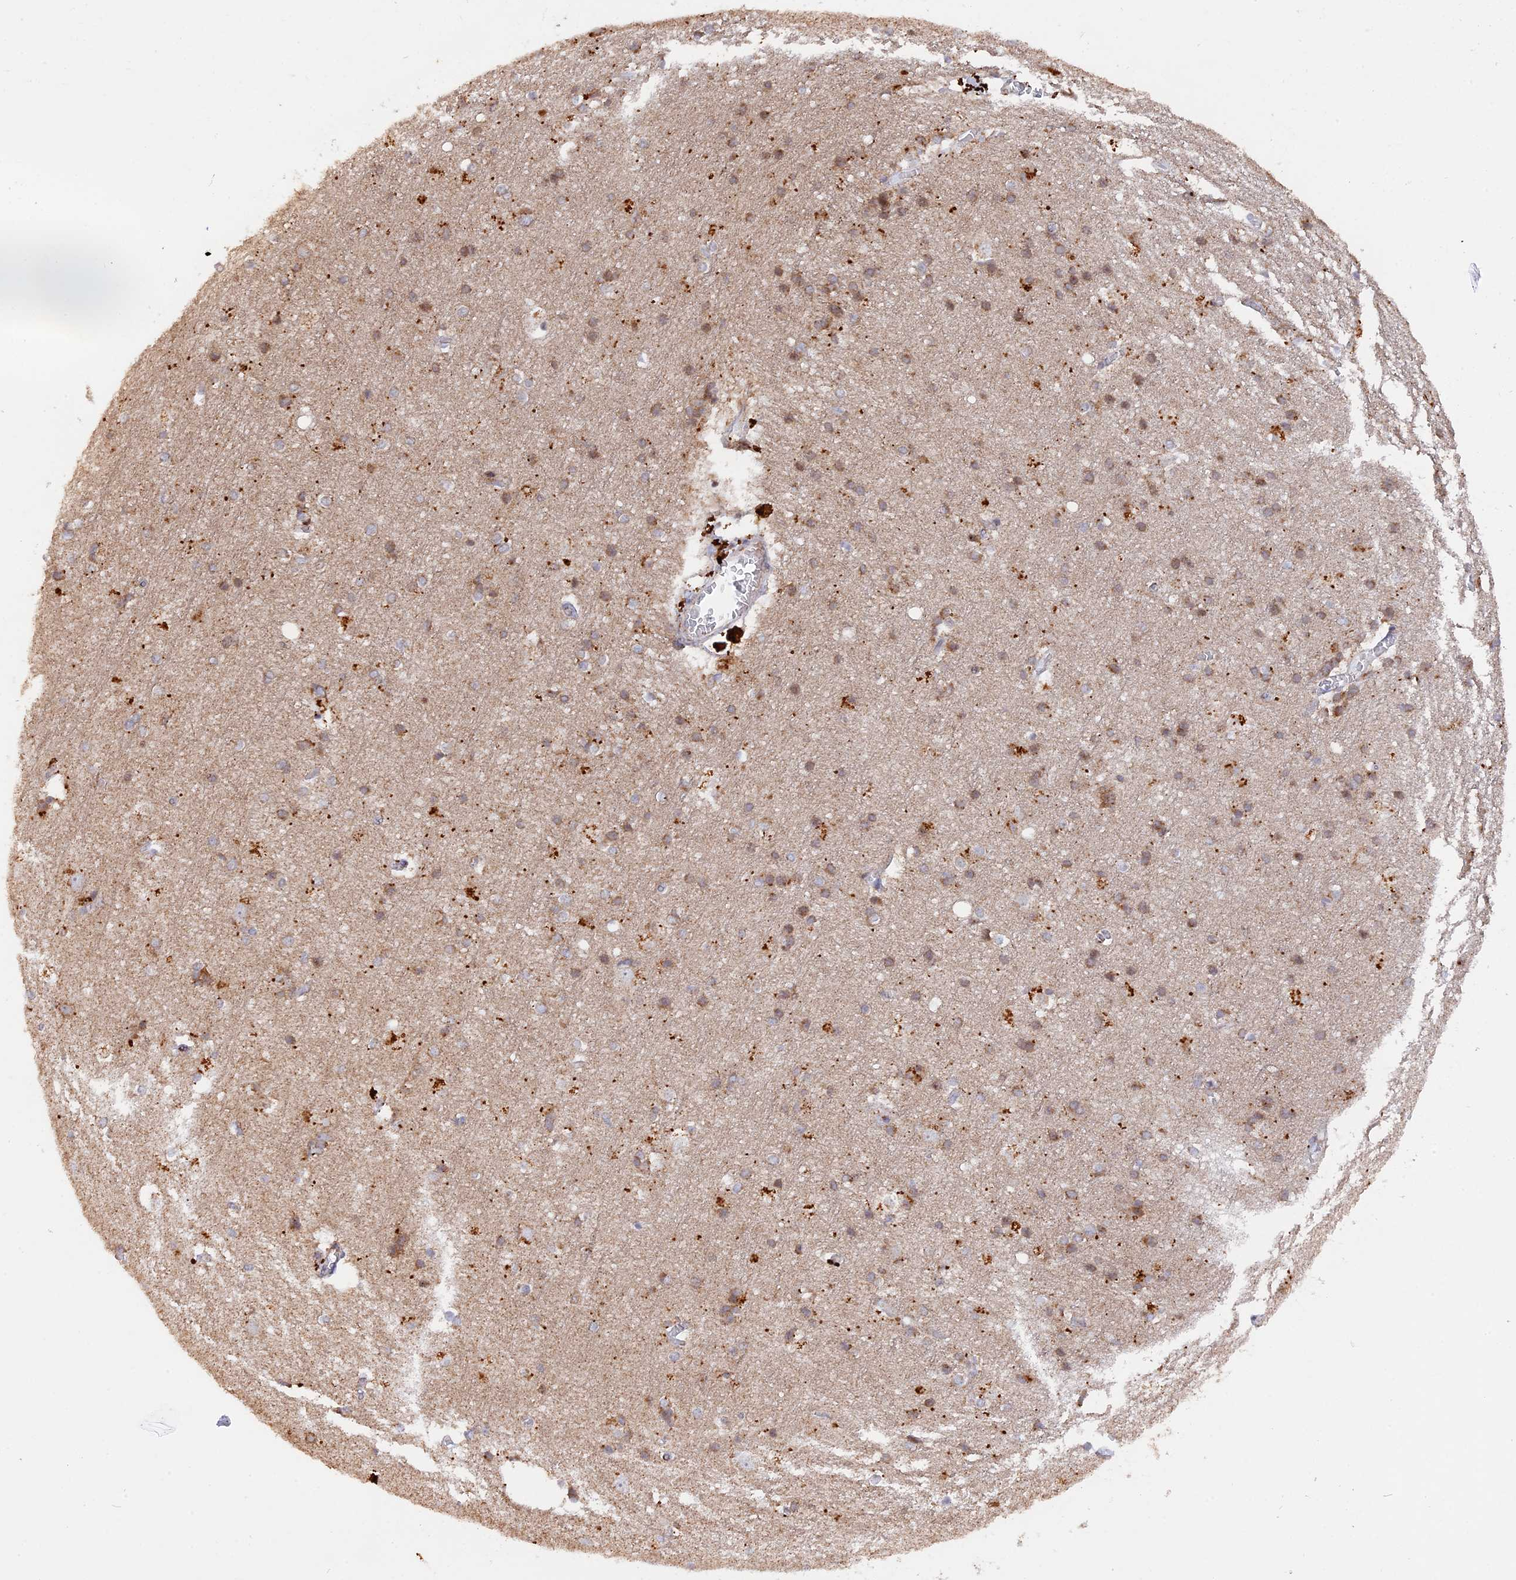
{"staining": {"intensity": "weak", "quantity": ">75%", "location": "cytoplasmic/membranous"}, "tissue": "cerebral cortex", "cell_type": "Endothelial cells", "image_type": "normal", "snomed": [{"axis": "morphology", "description": "Normal tissue, NOS"}, {"axis": "topography", "description": "Cerebral cortex"}], "caption": "Protein analysis of normal cerebral cortex exhibits weak cytoplasmic/membranous positivity in about >75% of endothelial cells.", "gene": "MPV17L", "patient": {"sex": "male", "age": 54}}